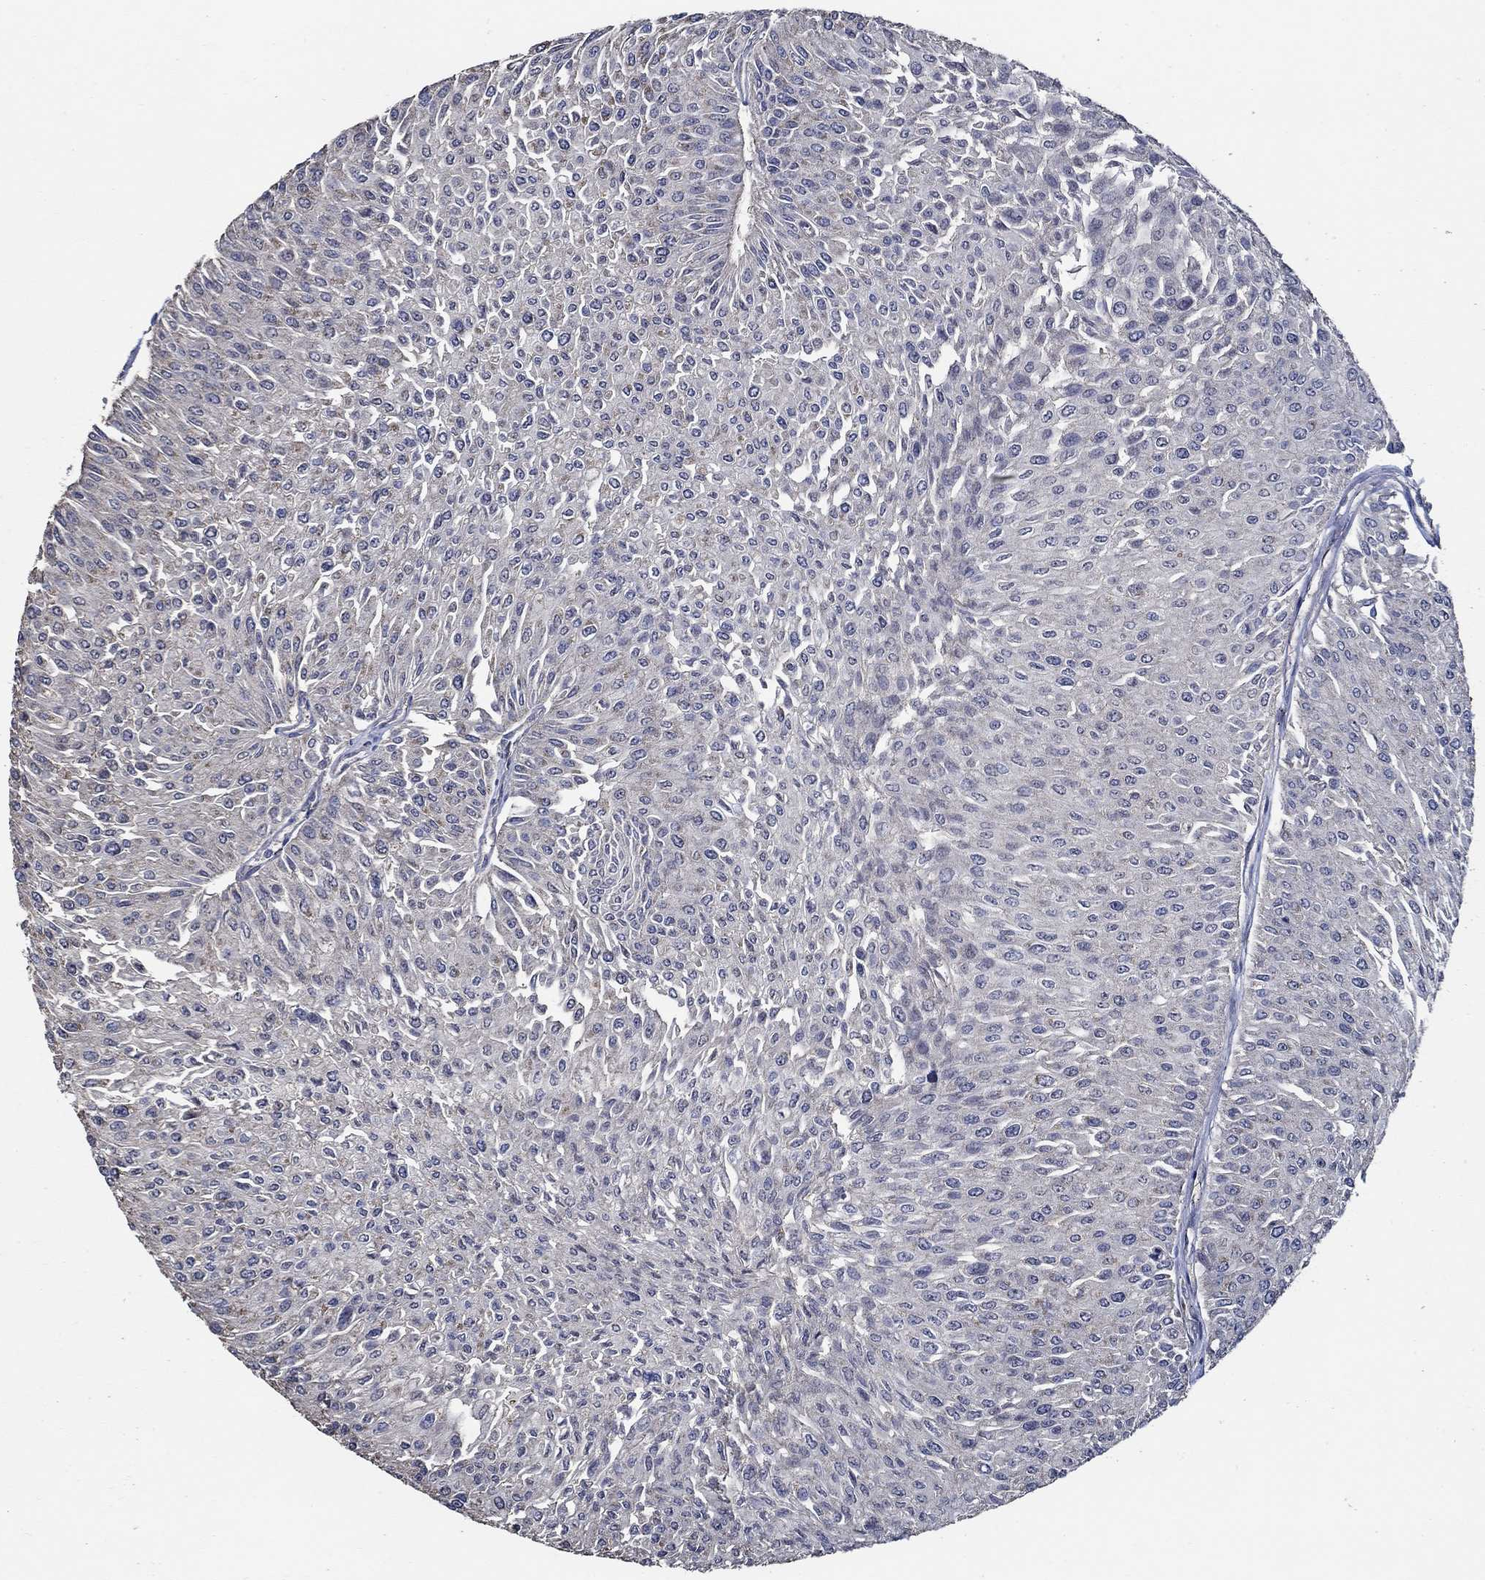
{"staining": {"intensity": "negative", "quantity": "none", "location": "none"}, "tissue": "urothelial cancer", "cell_type": "Tumor cells", "image_type": "cancer", "snomed": [{"axis": "morphology", "description": "Urothelial carcinoma, Low grade"}, {"axis": "topography", "description": "Urinary bladder"}], "caption": "Tumor cells are negative for brown protein staining in urothelial cancer.", "gene": "WDR53", "patient": {"sex": "male", "age": 67}}